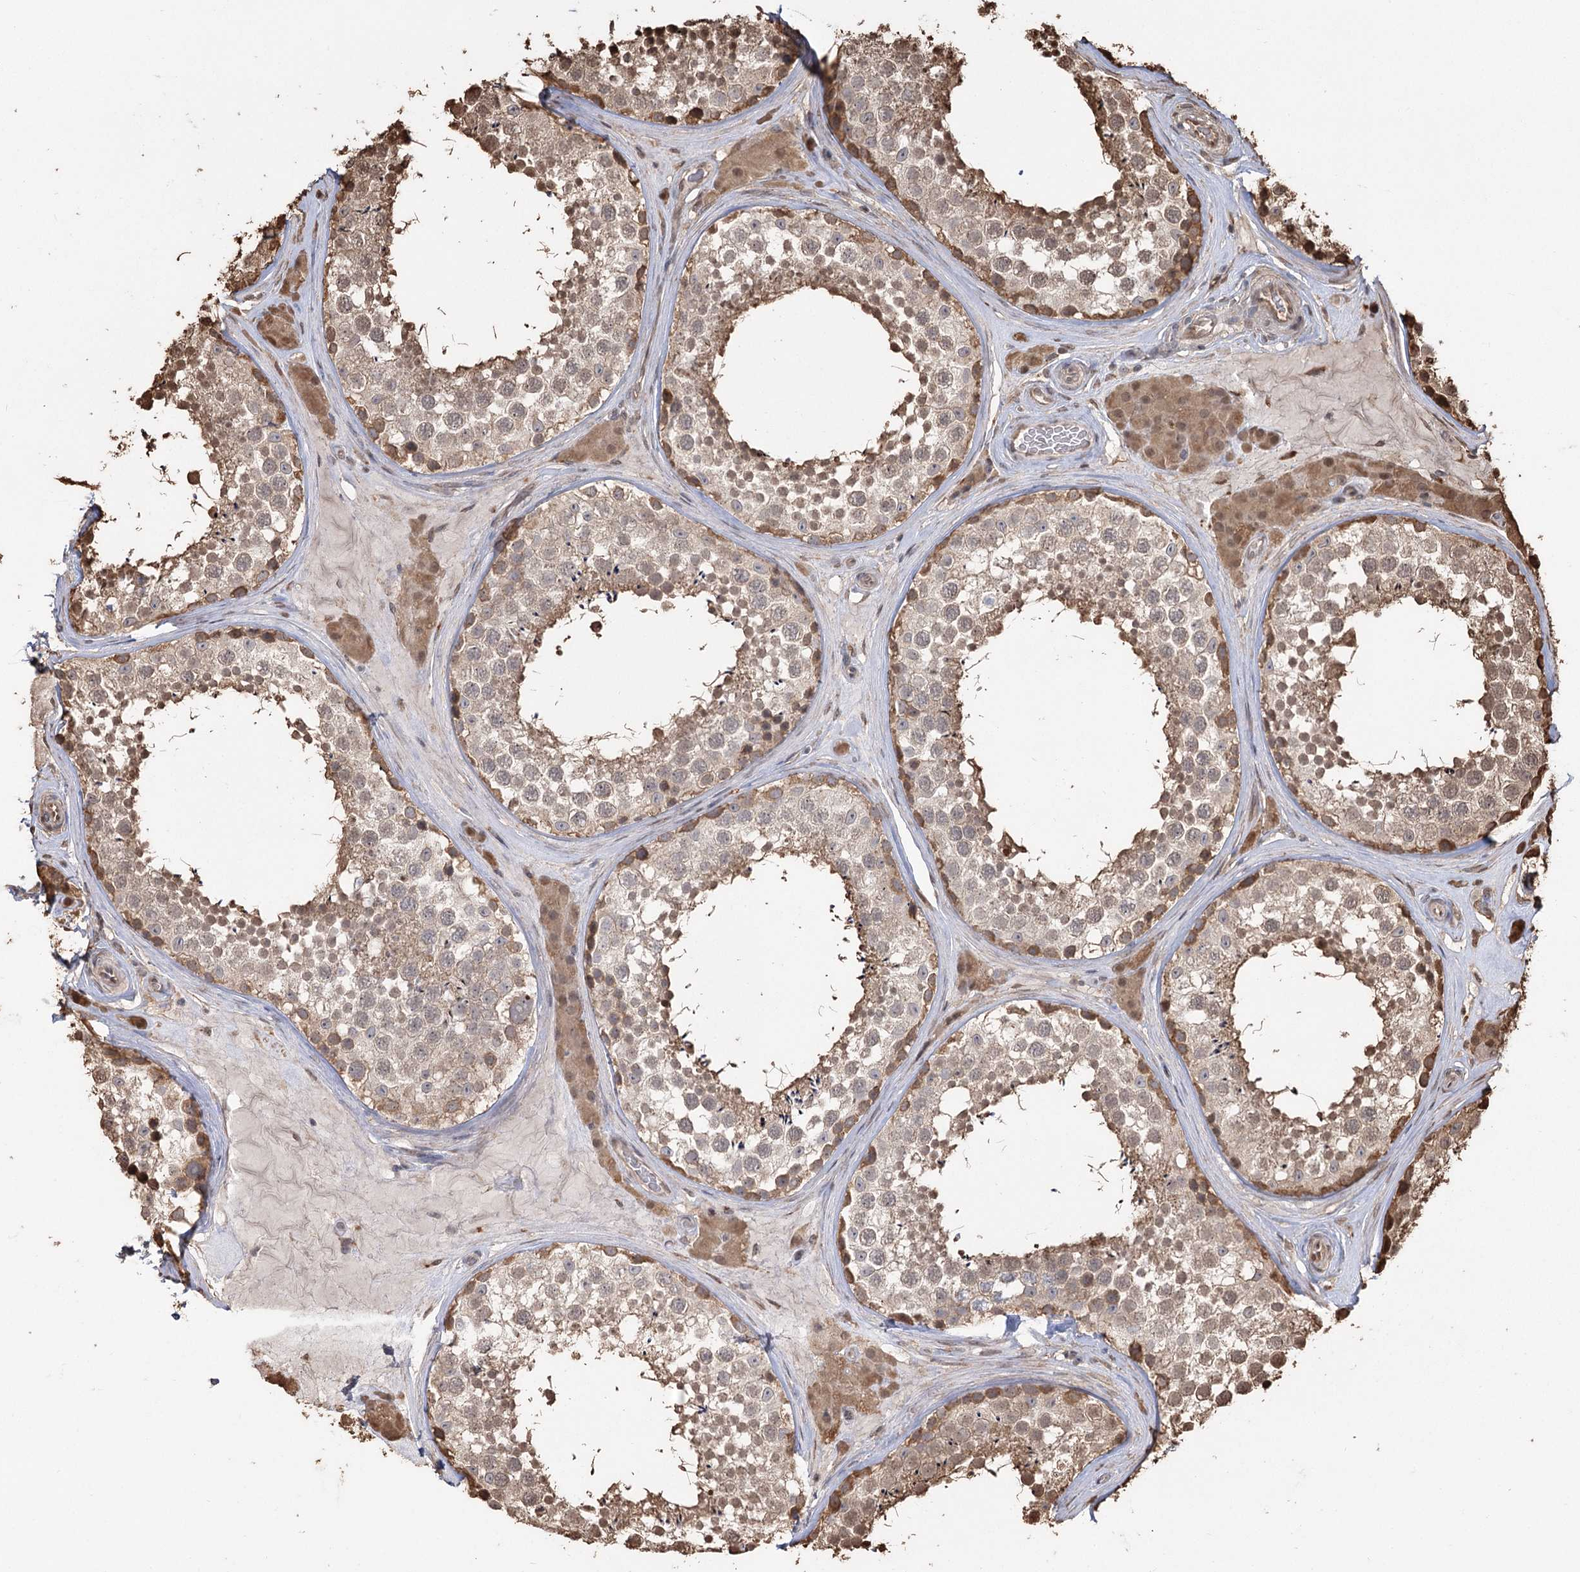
{"staining": {"intensity": "moderate", "quantity": ">75%", "location": "cytoplasmic/membranous,nuclear"}, "tissue": "testis", "cell_type": "Cells in seminiferous ducts", "image_type": "normal", "snomed": [{"axis": "morphology", "description": "Normal tissue, NOS"}, {"axis": "topography", "description": "Testis"}], "caption": "Immunohistochemical staining of benign human testis reveals medium levels of moderate cytoplasmic/membranous,nuclear staining in about >75% of cells in seminiferous ducts.", "gene": "PLCH1", "patient": {"sex": "male", "age": 46}}